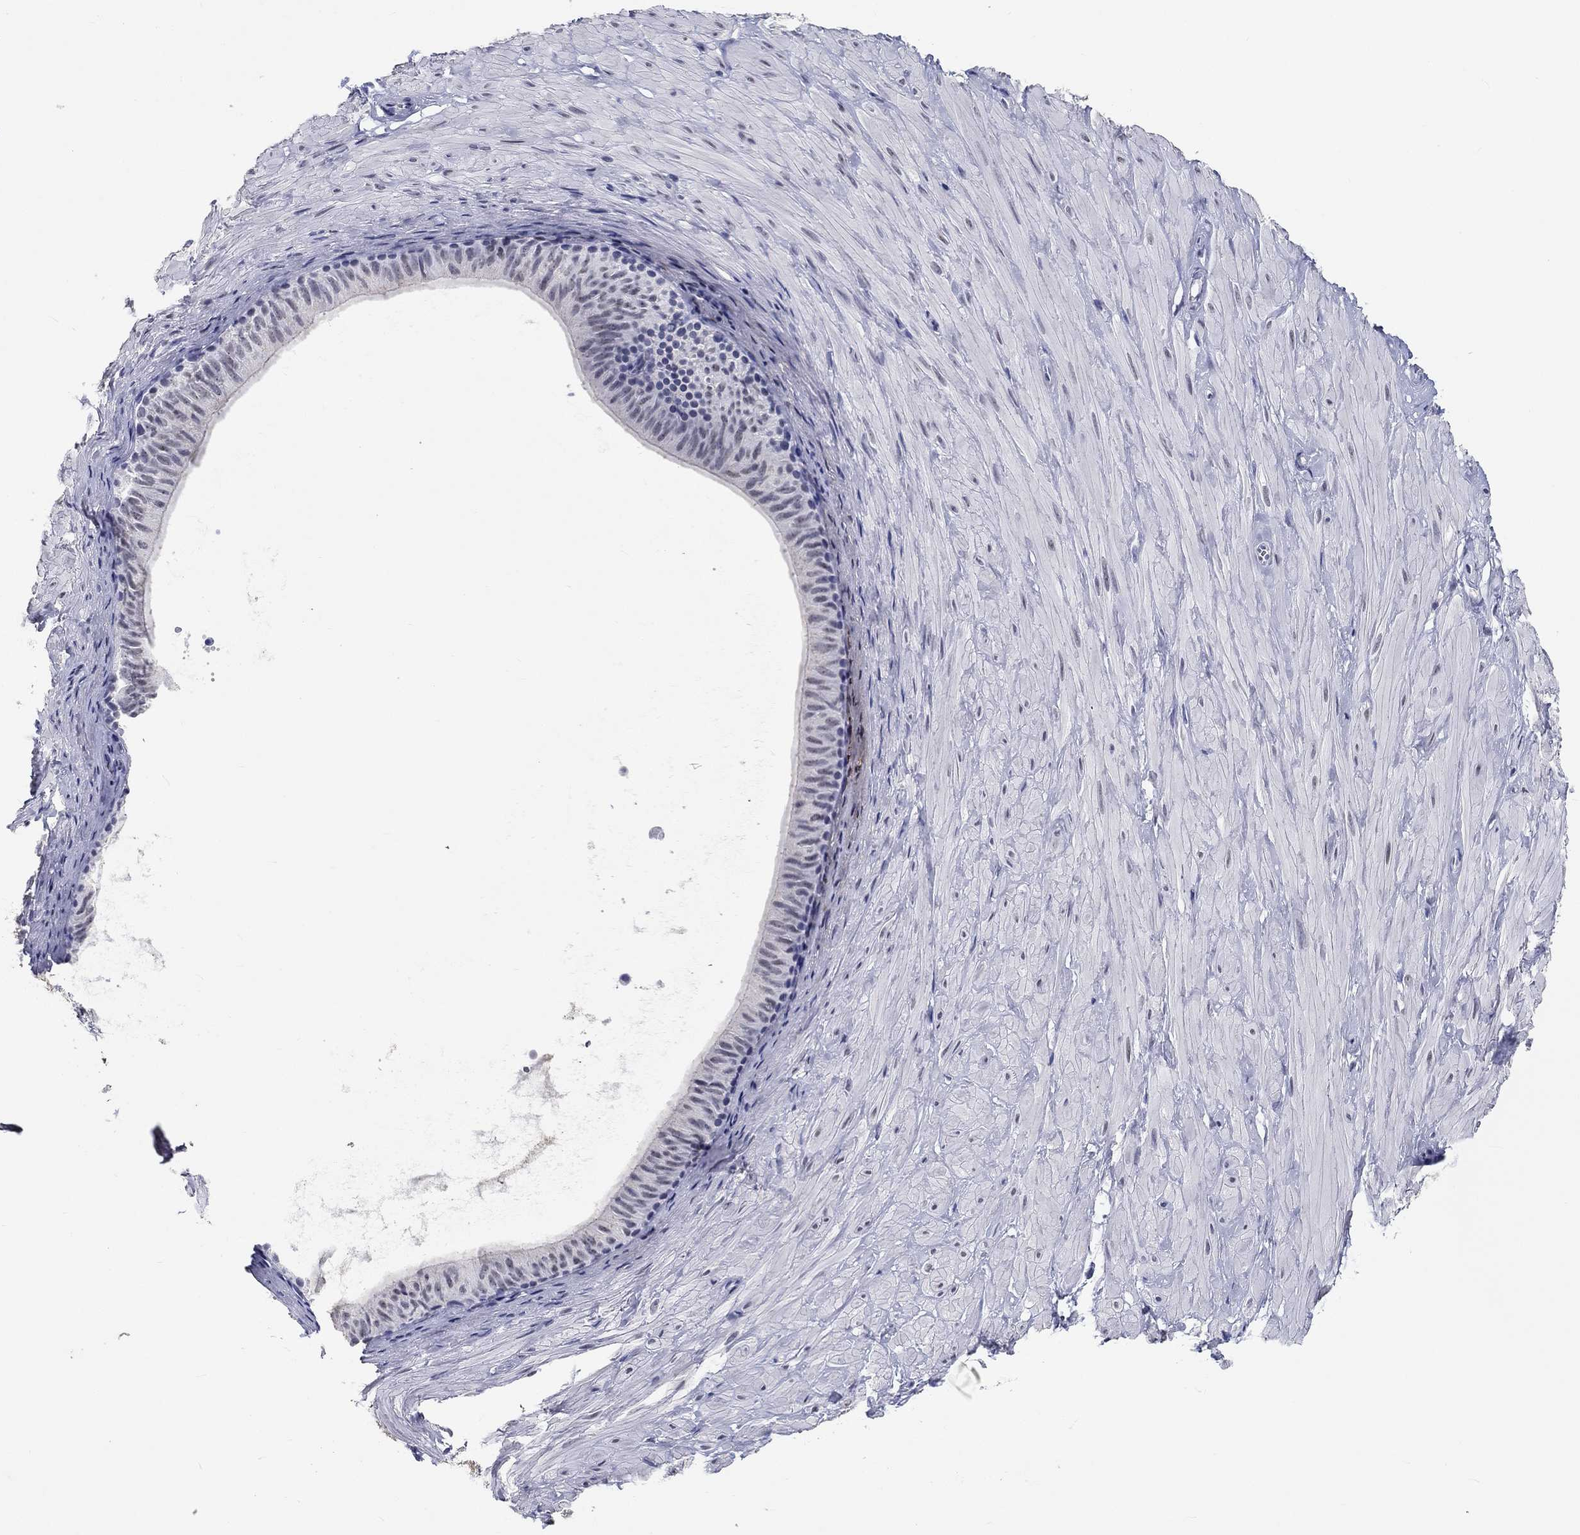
{"staining": {"intensity": "negative", "quantity": "none", "location": "none"}, "tissue": "adipose tissue", "cell_type": "Adipocytes", "image_type": "normal", "snomed": [{"axis": "morphology", "description": "Normal tissue, NOS"}, {"axis": "topography", "description": "Smooth muscle"}, {"axis": "topography", "description": "Peripheral nerve tissue"}], "caption": "This is an immunohistochemistry photomicrograph of unremarkable adipose tissue. There is no expression in adipocytes.", "gene": "GRIN1", "patient": {"sex": "male", "age": 22}}